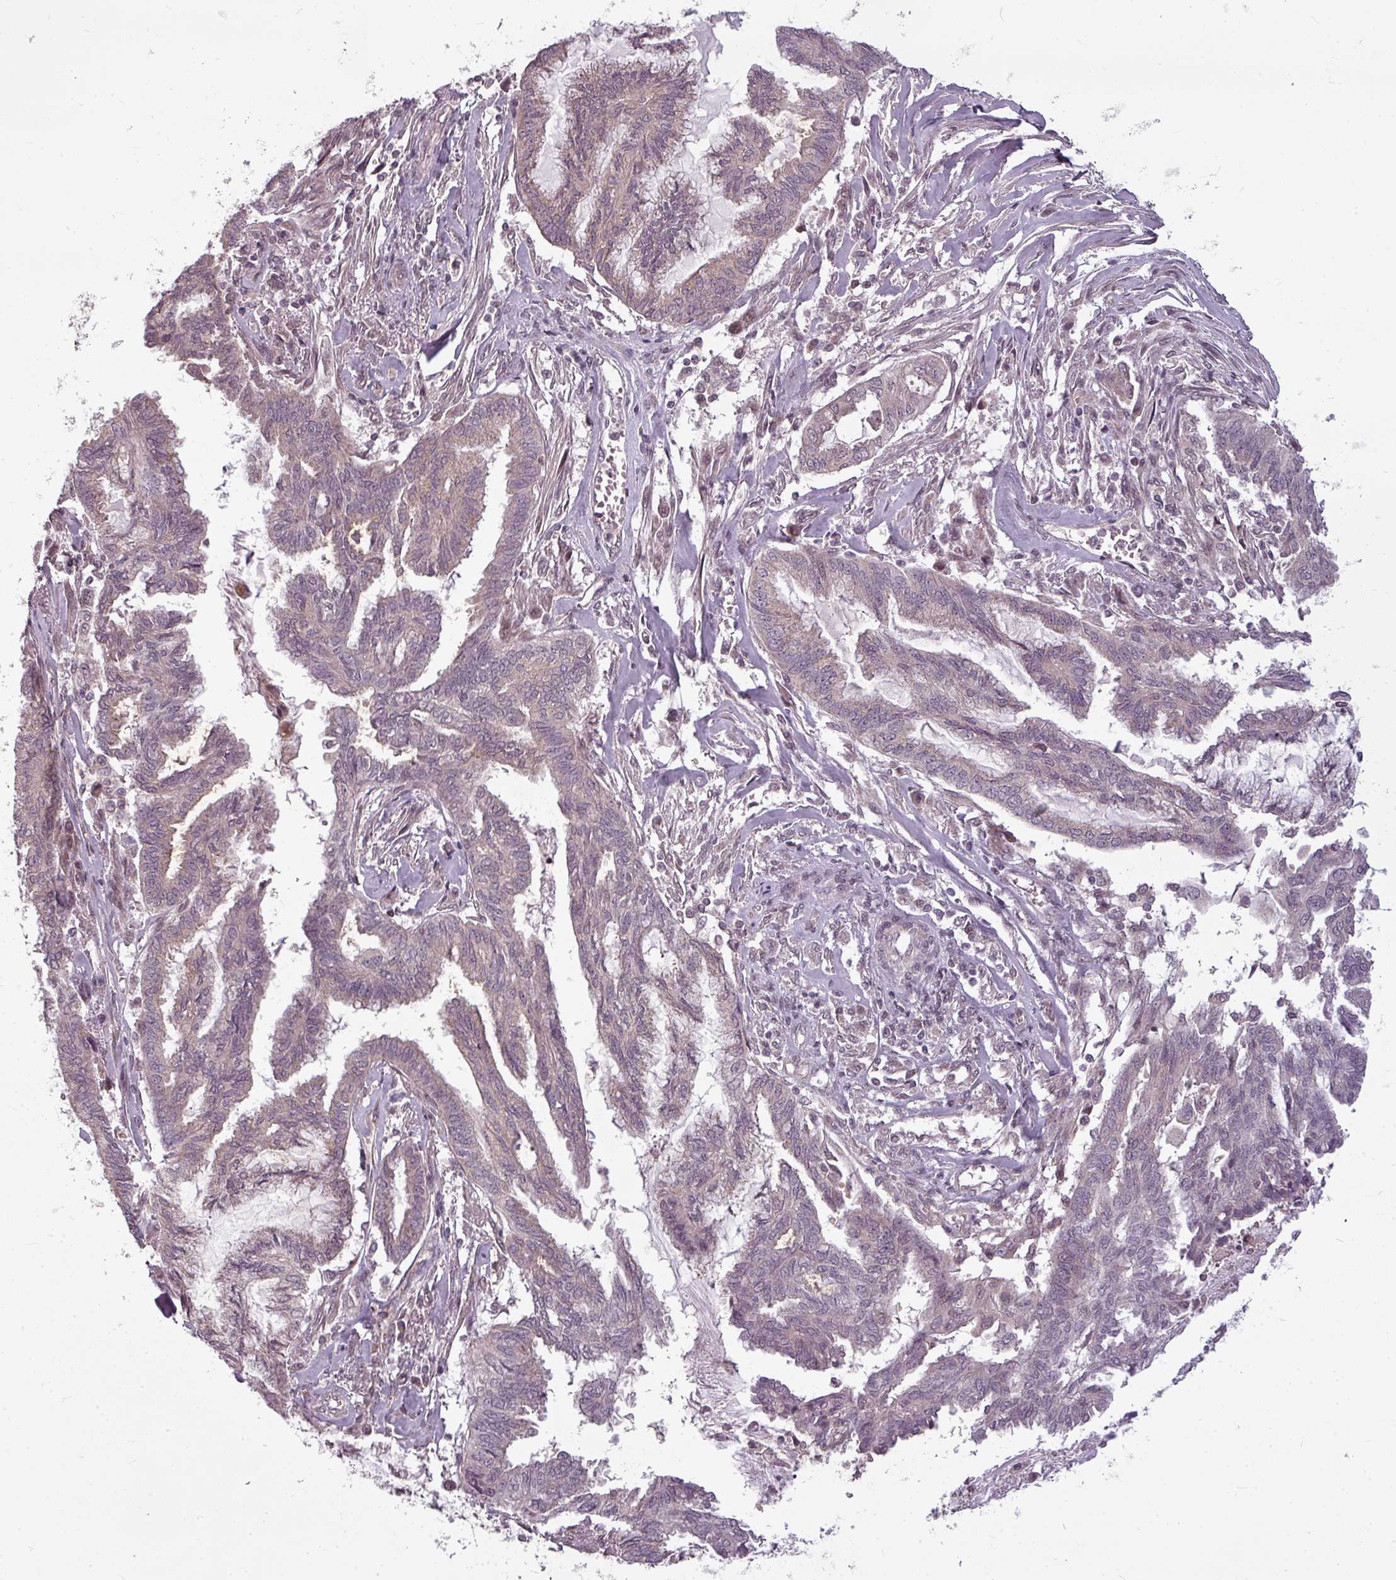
{"staining": {"intensity": "weak", "quantity": "<25%", "location": "cytoplasmic/membranous"}, "tissue": "endometrial cancer", "cell_type": "Tumor cells", "image_type": "cancer", "snomed": [{"axis": "morphology", "description": "Adenocarcinoma, NOS"}, {"axis": "topography", "description": "Endometrium"}], "caption": "A high-resolution micrograph shows IHC staining of endometrial cancer (adenocarcinoma), which demonstrates no significant expression in tumor cells.", "gene": "CLIC1", "patient": {"sex": "female", "age": 86}}